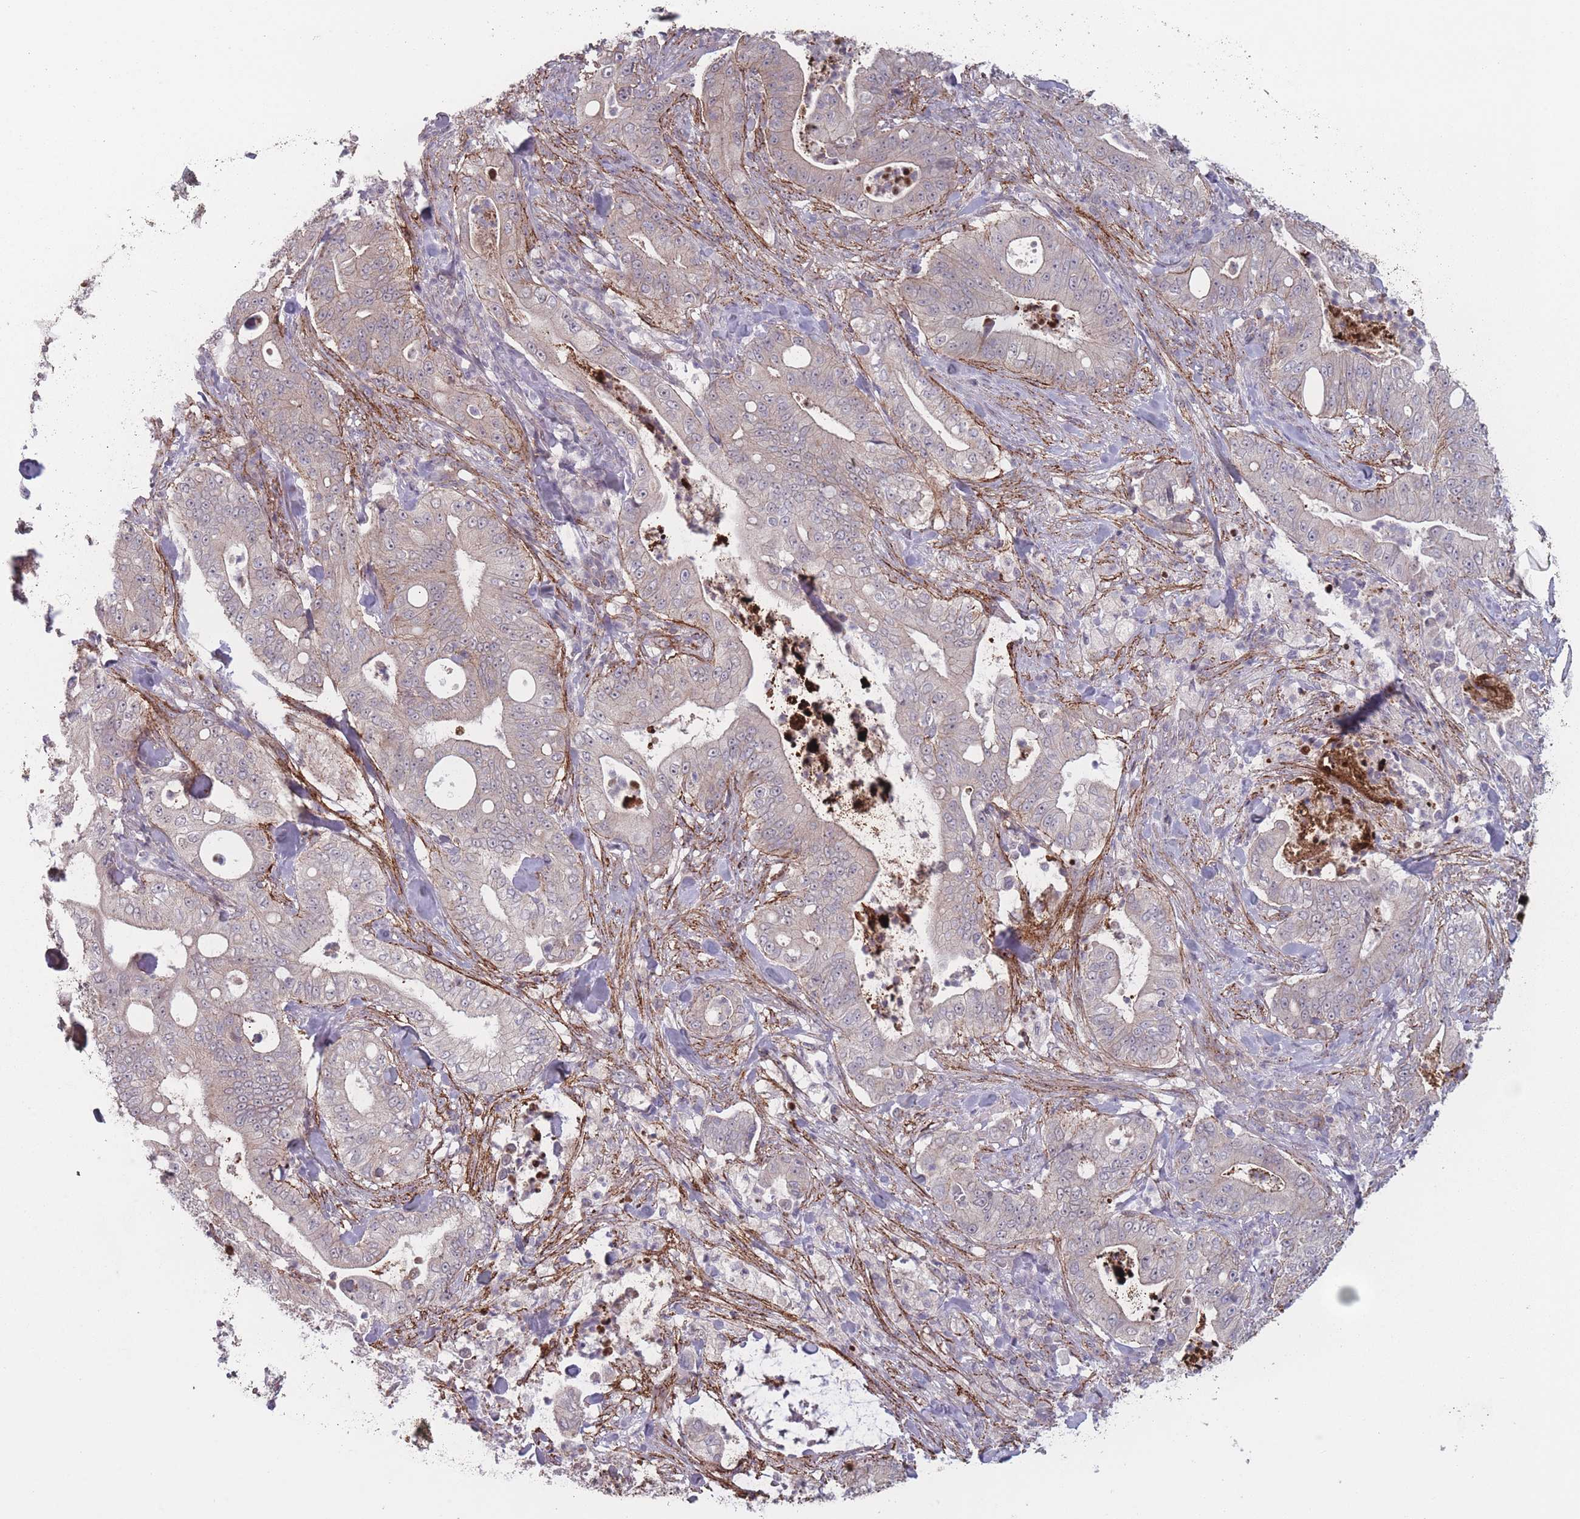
{"staining": {"intensity": "weak", "quantity": "25%-75%", "location": "cytoplasmic/membranous"}, "tissue": "pancreatic cancer", "cell_type": "Tumor cells", "image_type": "cancer", "snomed": [{"axis": "morphology", "description": "Adenocarcinoma, NOS"}, {"axis": "topography", "description": "Pancreas"}], "caption": "The histopathology image reveals a brown stain indicating the presence of a protein in the cytoplasmic/membranous of tumor cells in pancreatic cancer (adenocarcinoma). The protein is shown in brown color, while the nuclei are stained blue.", "gene": "TMEM232", "patient": {"sex": "male", "age": 71}}